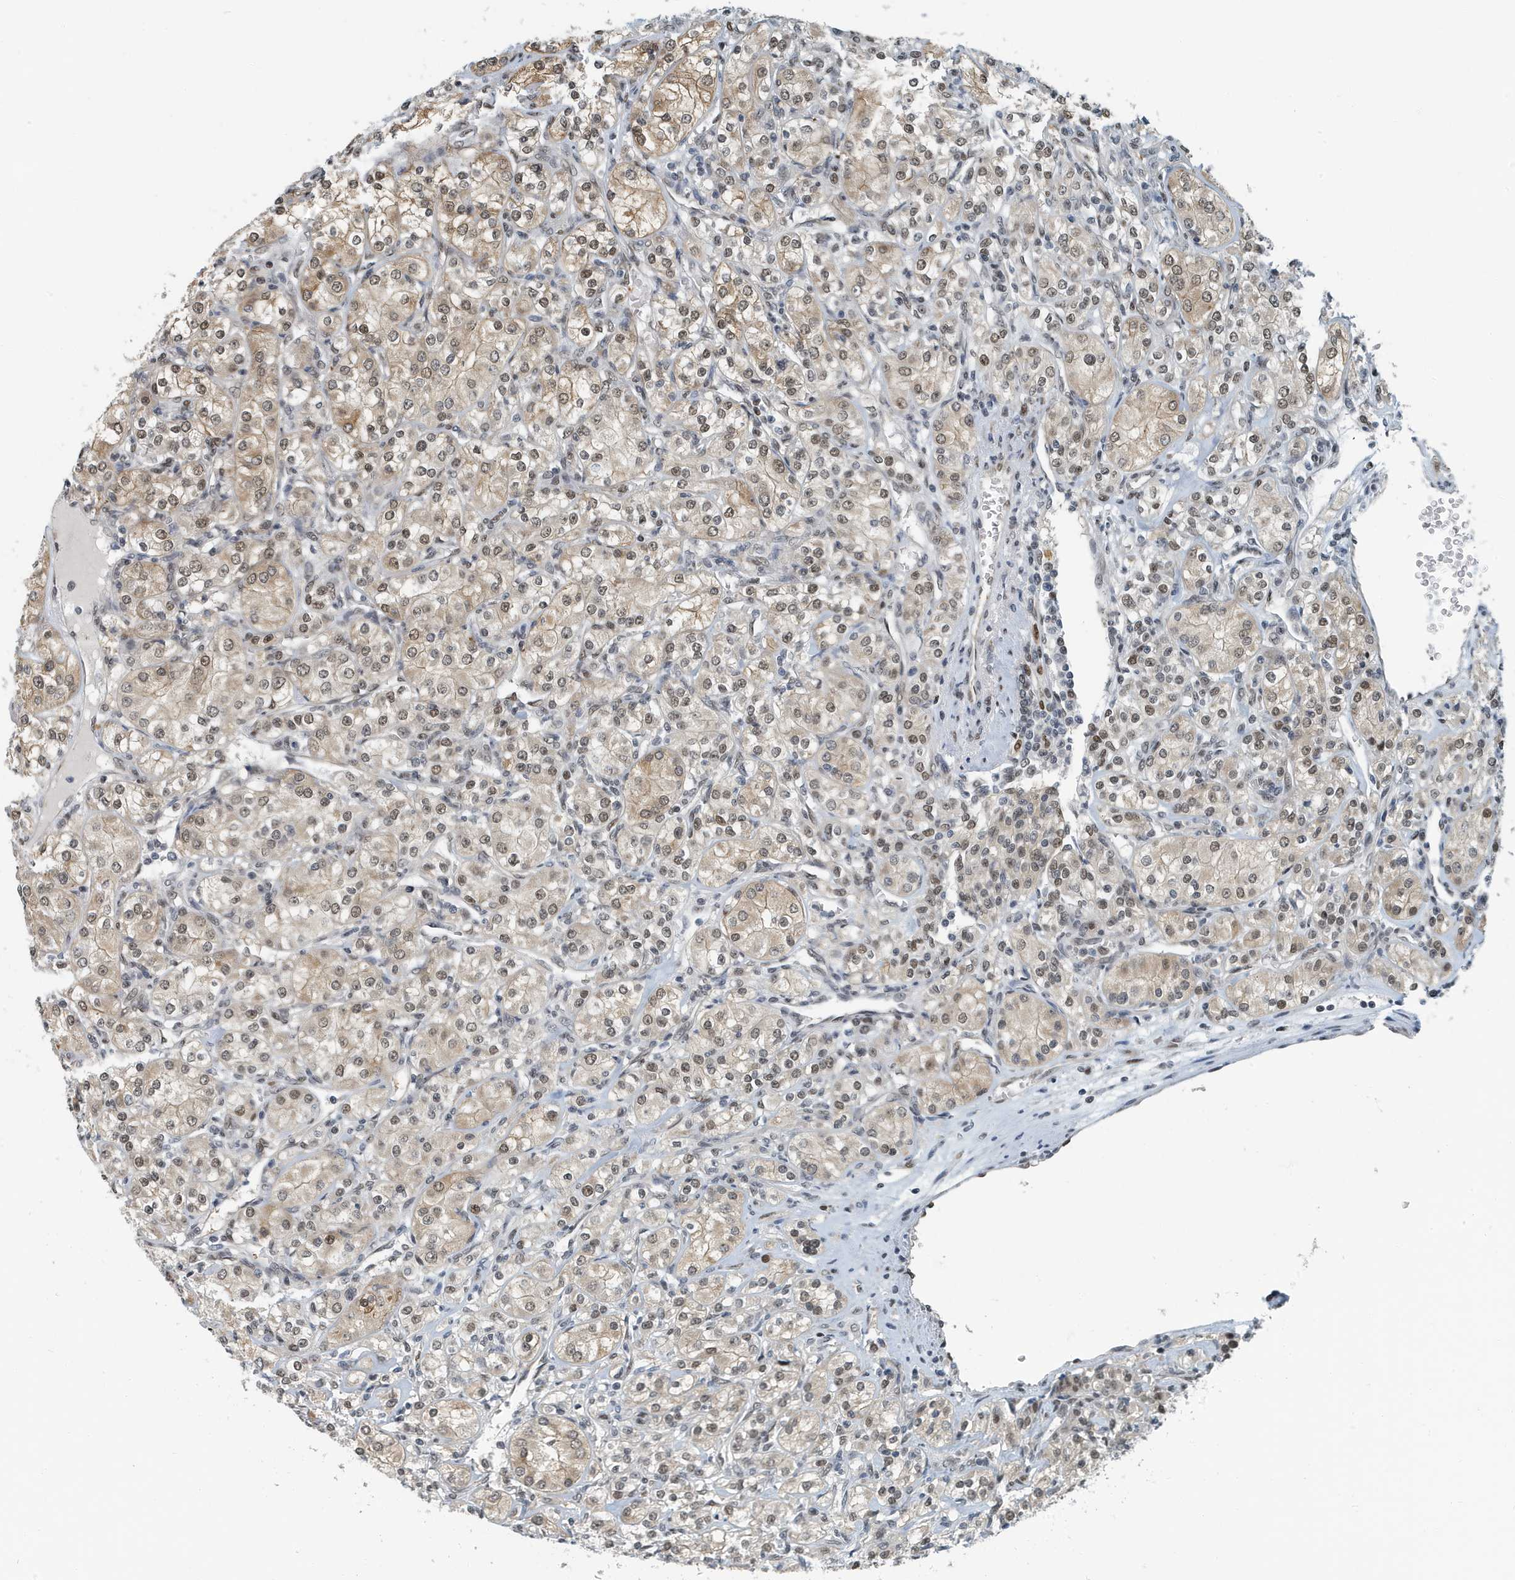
{"staining": {"intensity": "moderate", "quantity": "25%-75%", "location": "cytoplasmic/membranous,nuclear"}, "tissue": "renal cancer", "cell_type": "Tumor cells", "image_type": "cancer", "snomed": [{"axis": "morphology", "description": "Adenocarcinoma, NOS"}, {"axis": "topography", "description": "Kidney"}], "caption": "Renal cancer (adenocarcinoma) was stained to show a protein in brown. There is medium levels of moderate cytoplasmic/membranous and nuclear expression in about 25%-75% of tumor cells.", "gene": "KIF15", "patient": {"sex": "male", "age": 77}}